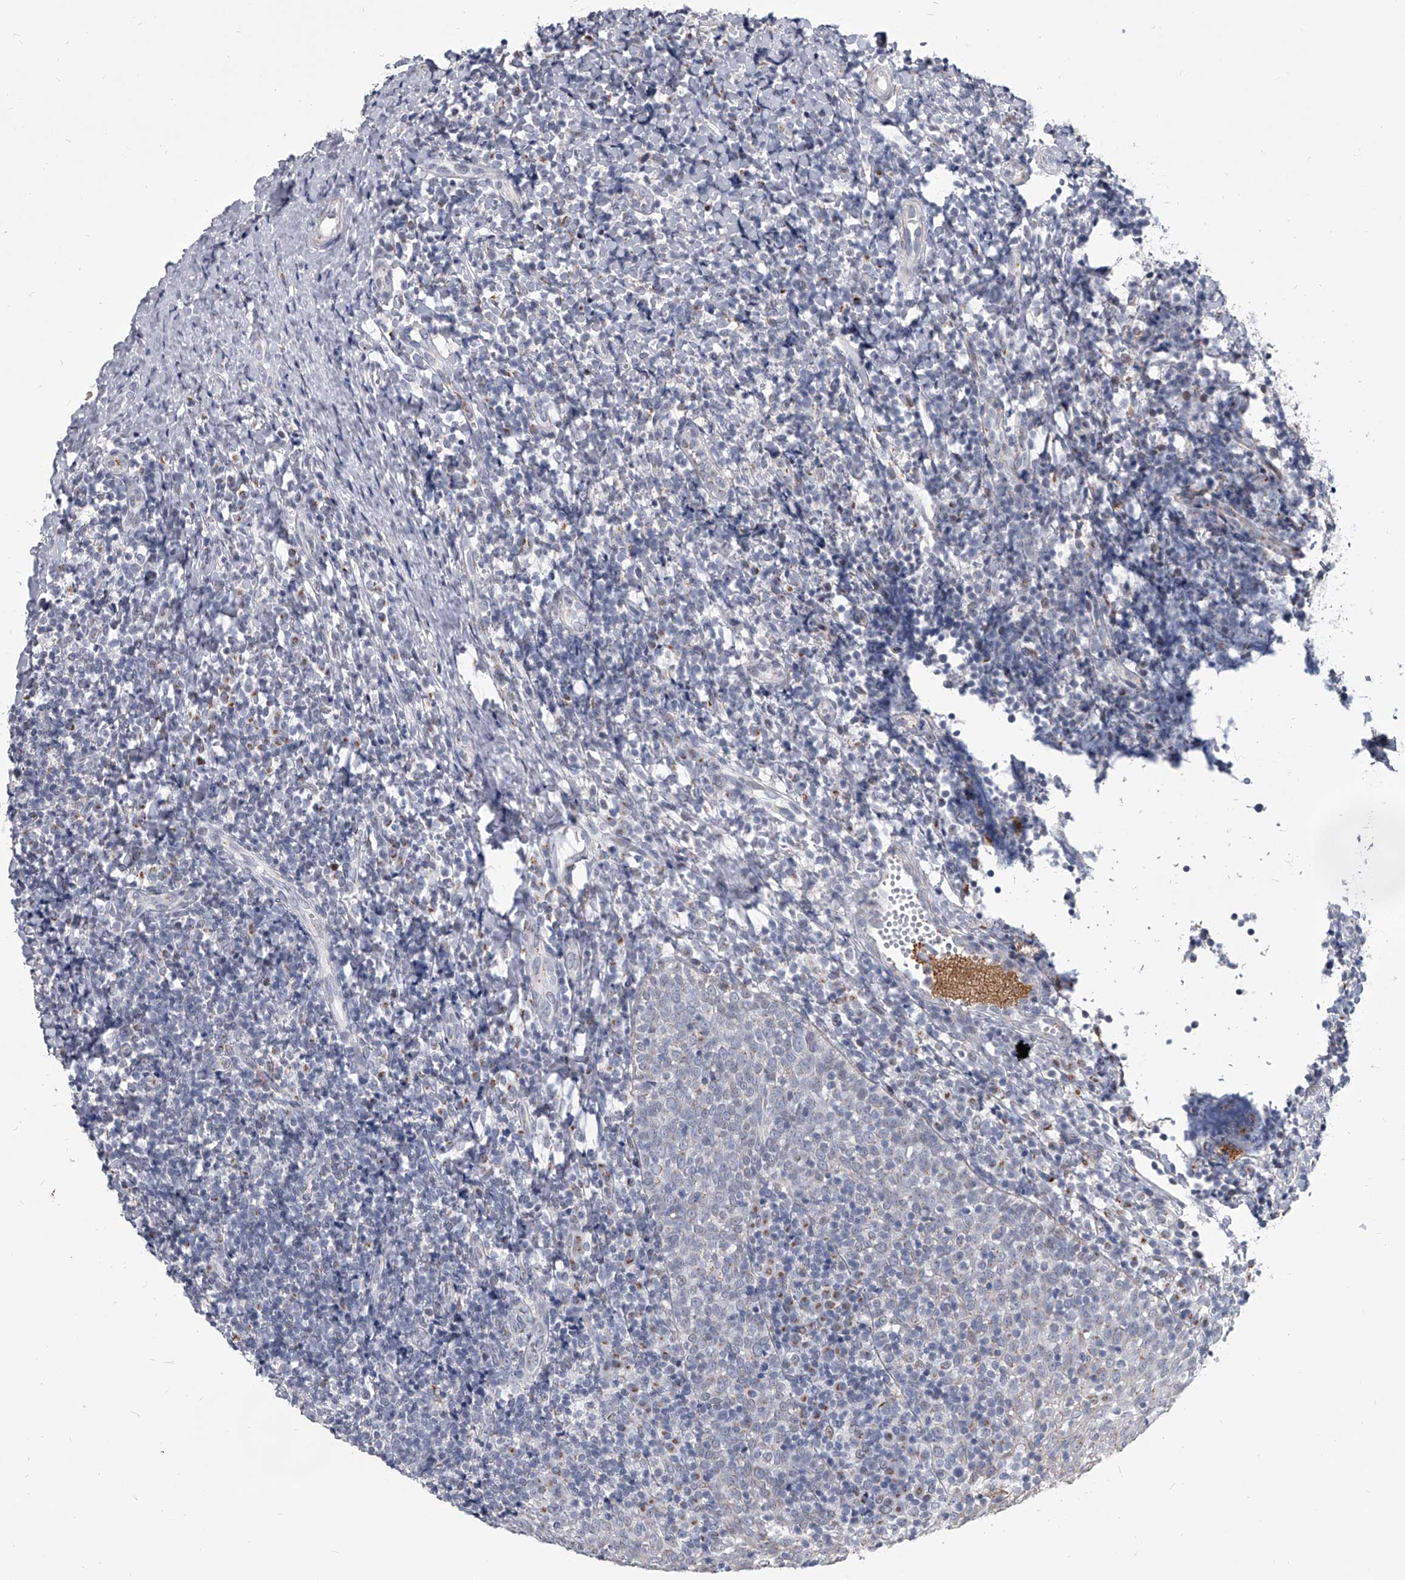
{"staining": {"intensity": "negative", "quantity": "none", "location": "none"}, "tissue": "tonsil", "cell_type": "Germinal center cells", "image_type": "normal", "snomed": [{"axis": "morphology", "description": "Normal tissue, NOS"}, {"axis": "topography", "description": "Tonsil"}], "caption": "This is an IHC photomicrograph of unremarkable human tonsil. There is no positivity in germinal center cells.", "gene": "EVA1C", "patient": {"sex": "female", "age": 19}}